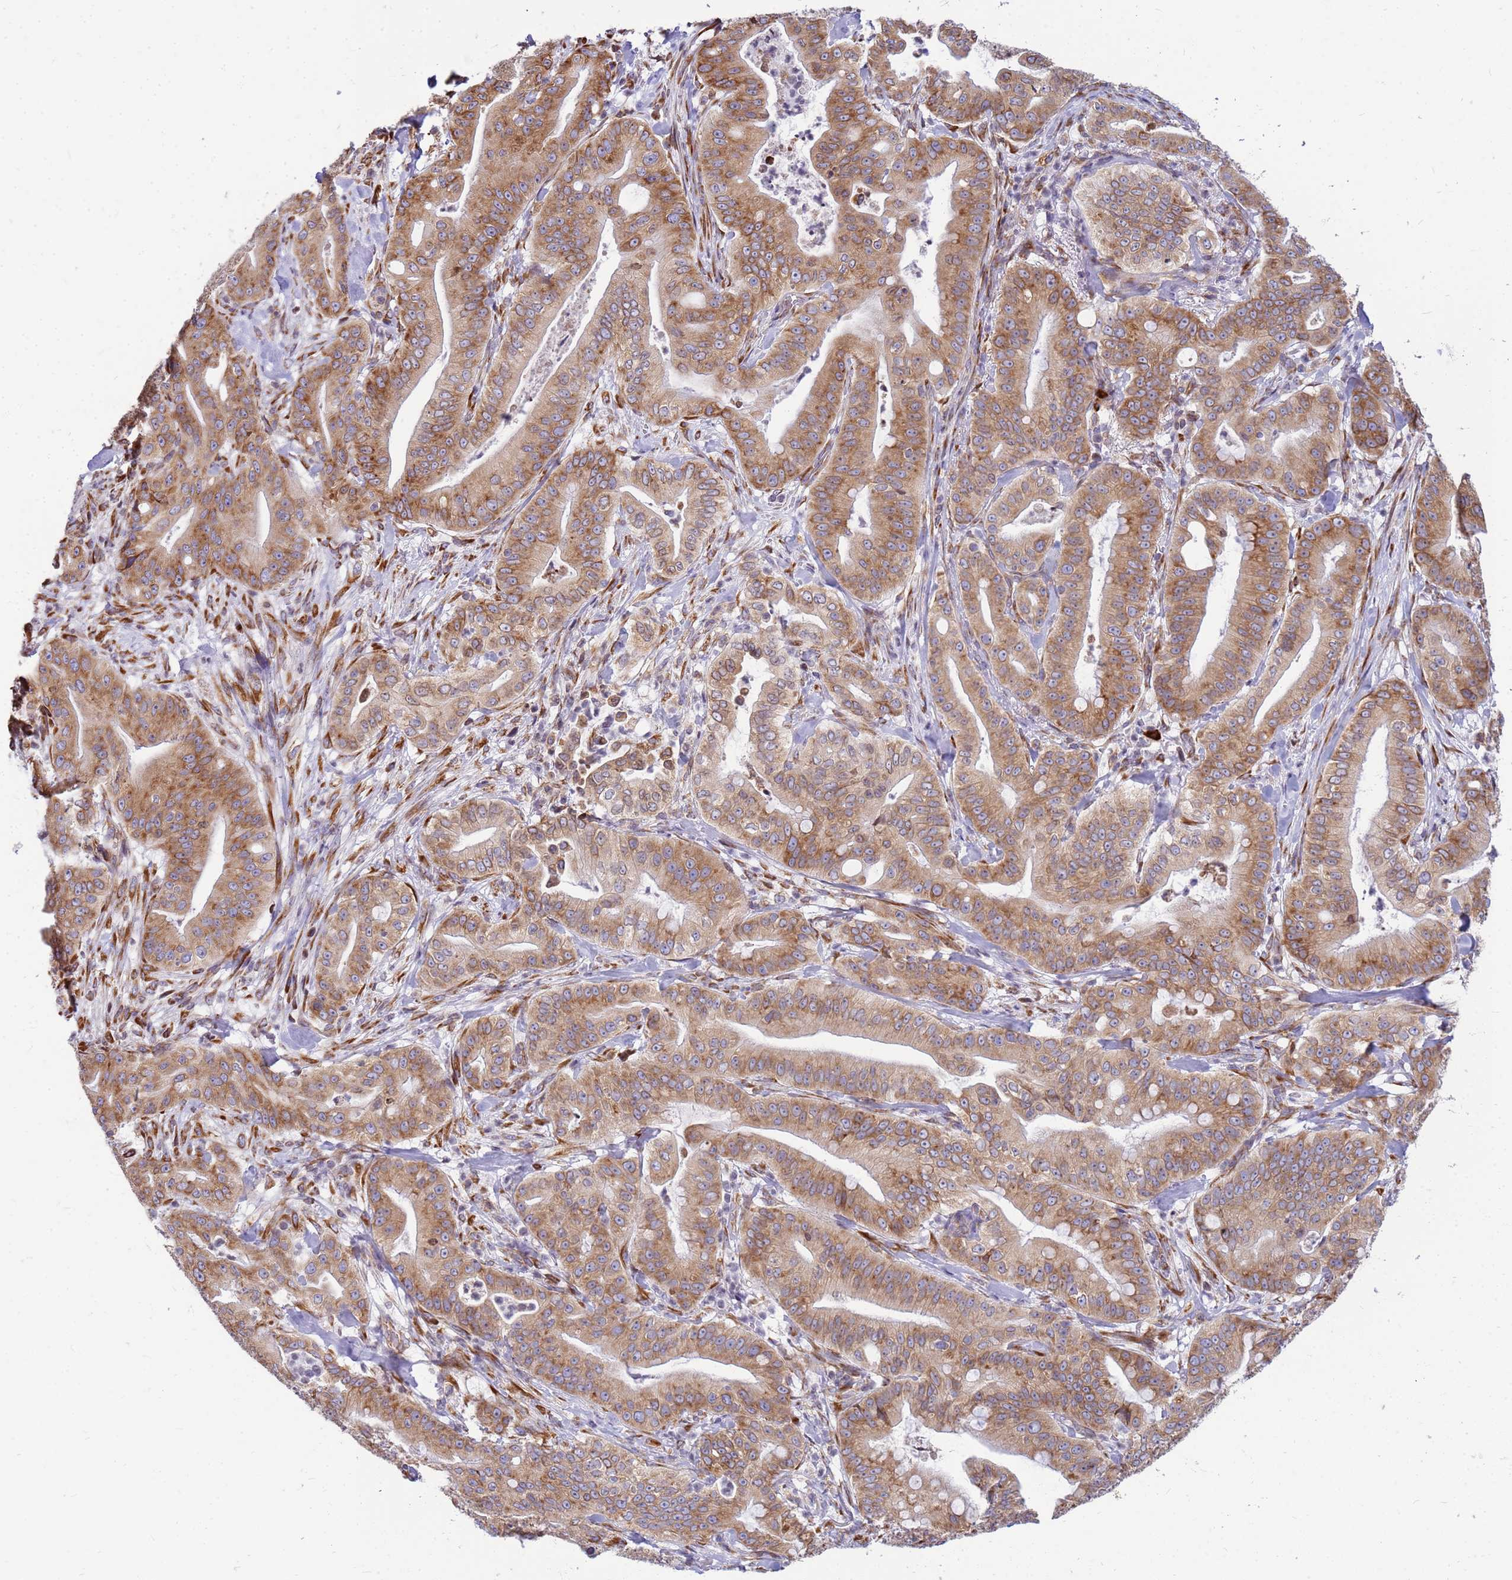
{"staining": {"intensity": "moderate", "quantity": ">75%", "location": "cytoplasmic/membranous"}, "tissue": "pancreatic cancer", "cell_type": "Tumor cells", "image_type": "cancer", "snomed": [{"axis": "morphology", "description": "Adenocarcinoma, NOS"}, {"axis": "topography", "description": "Pancreas"}], "caption": "Pancreatic cancer (adenocarcinoma) was stained to show a protein in brown. There is medium levels of moderate cytoplasmic/membranous expression in about >75% of tumor cells. The protein is stained brown, and the nuclei are stained in blue (DAB (3,3'-diaminobenzidine) IHC with brightfield microscopy, high magnification).", "gene": "SSR4", "patient": {"sex": "male", "age": 71}}